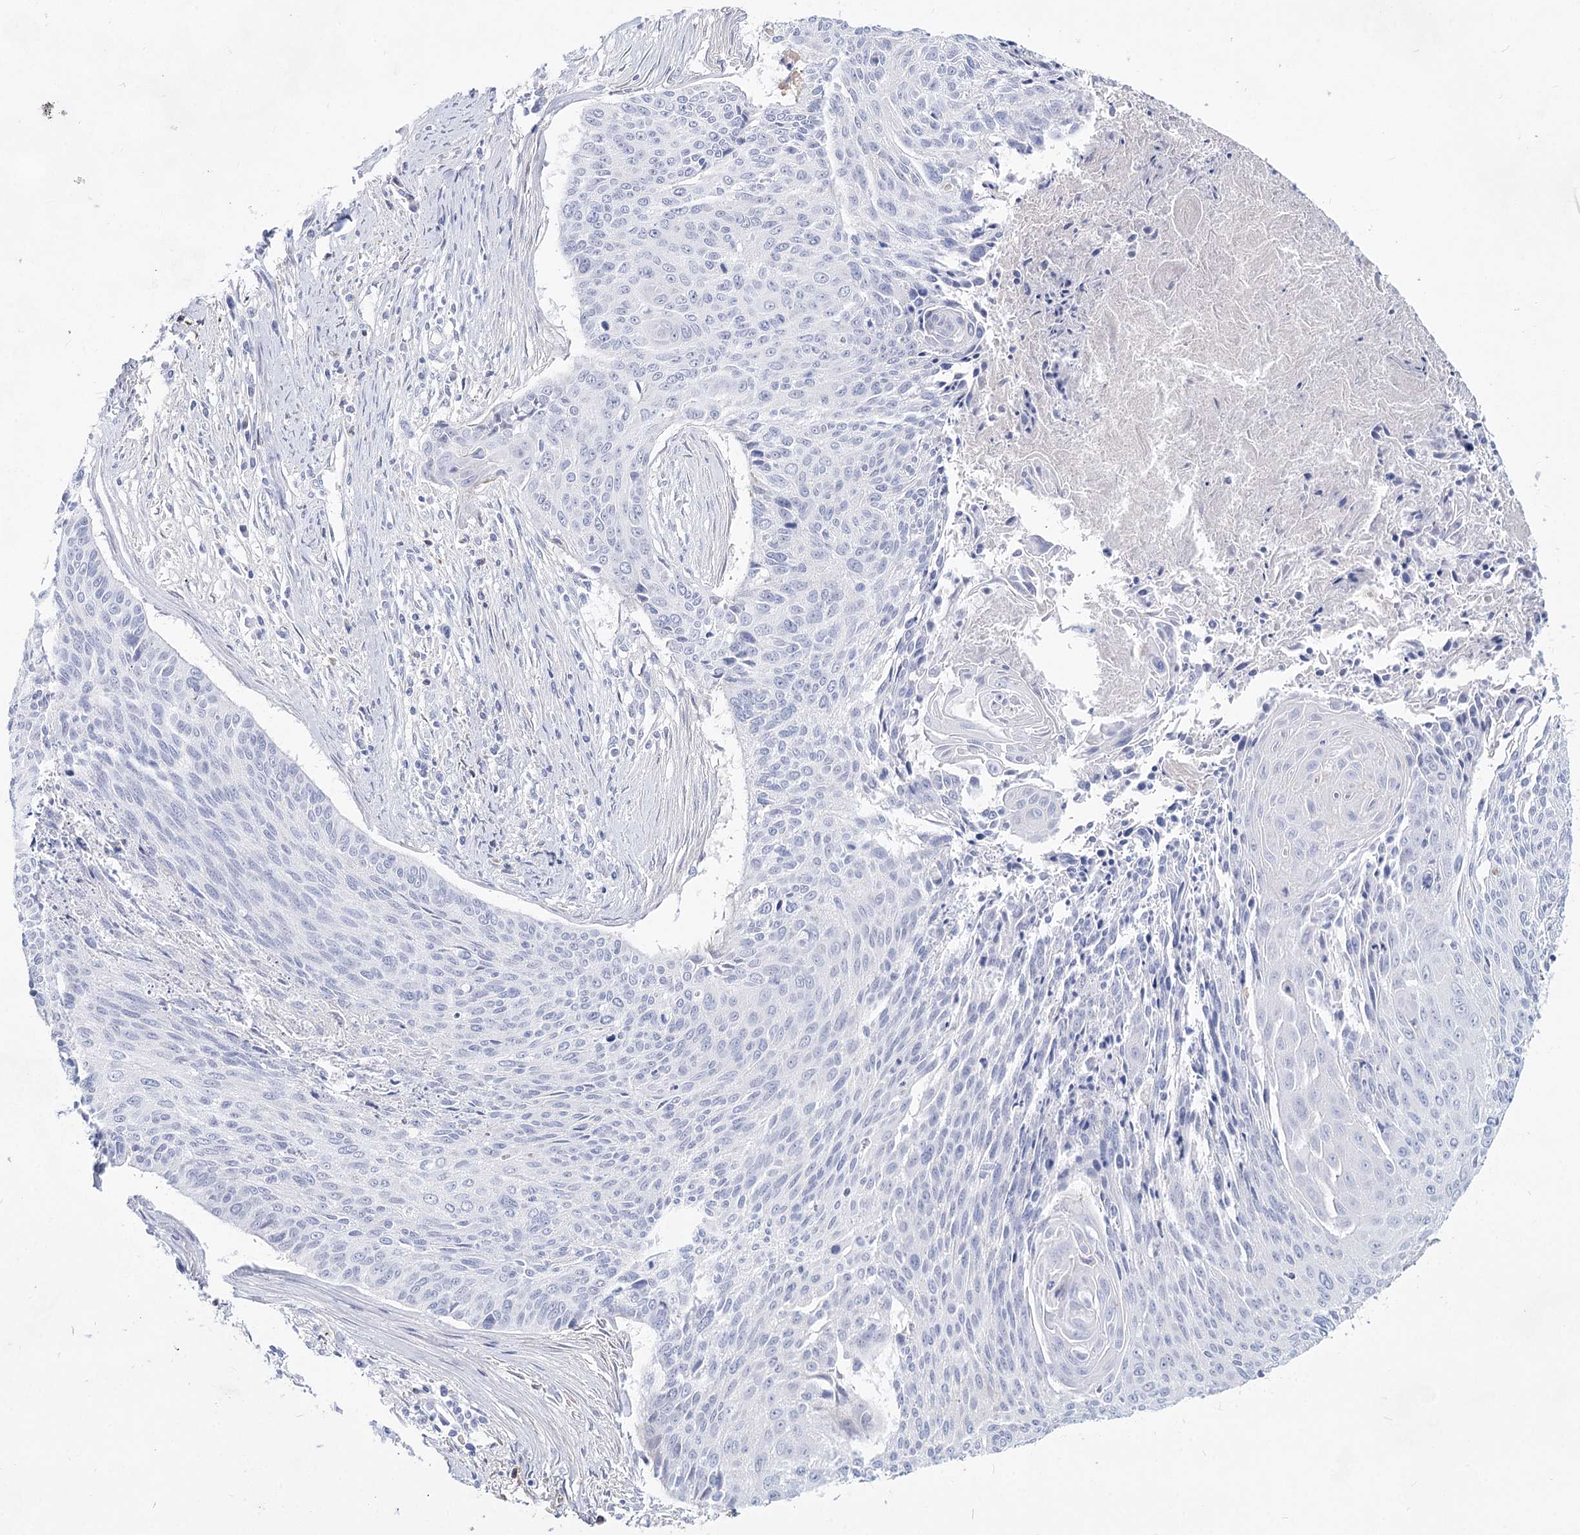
{"staining": {"intensity": "negative", "quantity": "none", "location": "none"}, "tissue": "cervical cancer", "cell_type": "Tumor cells", "image_type": "cancer", "snomed": [{"axis": "morphology", "description": "Squamous cell carcinoma, NOS"}, {"axis": "topography", "description": "Cervix"}], "caption": "The IHC micrograph has no significant expression in tumor cells of cervical squamous cell carcinoma tissue.", "gene": "TASOR2", "patient": {"sex": "female", "age": 55}}